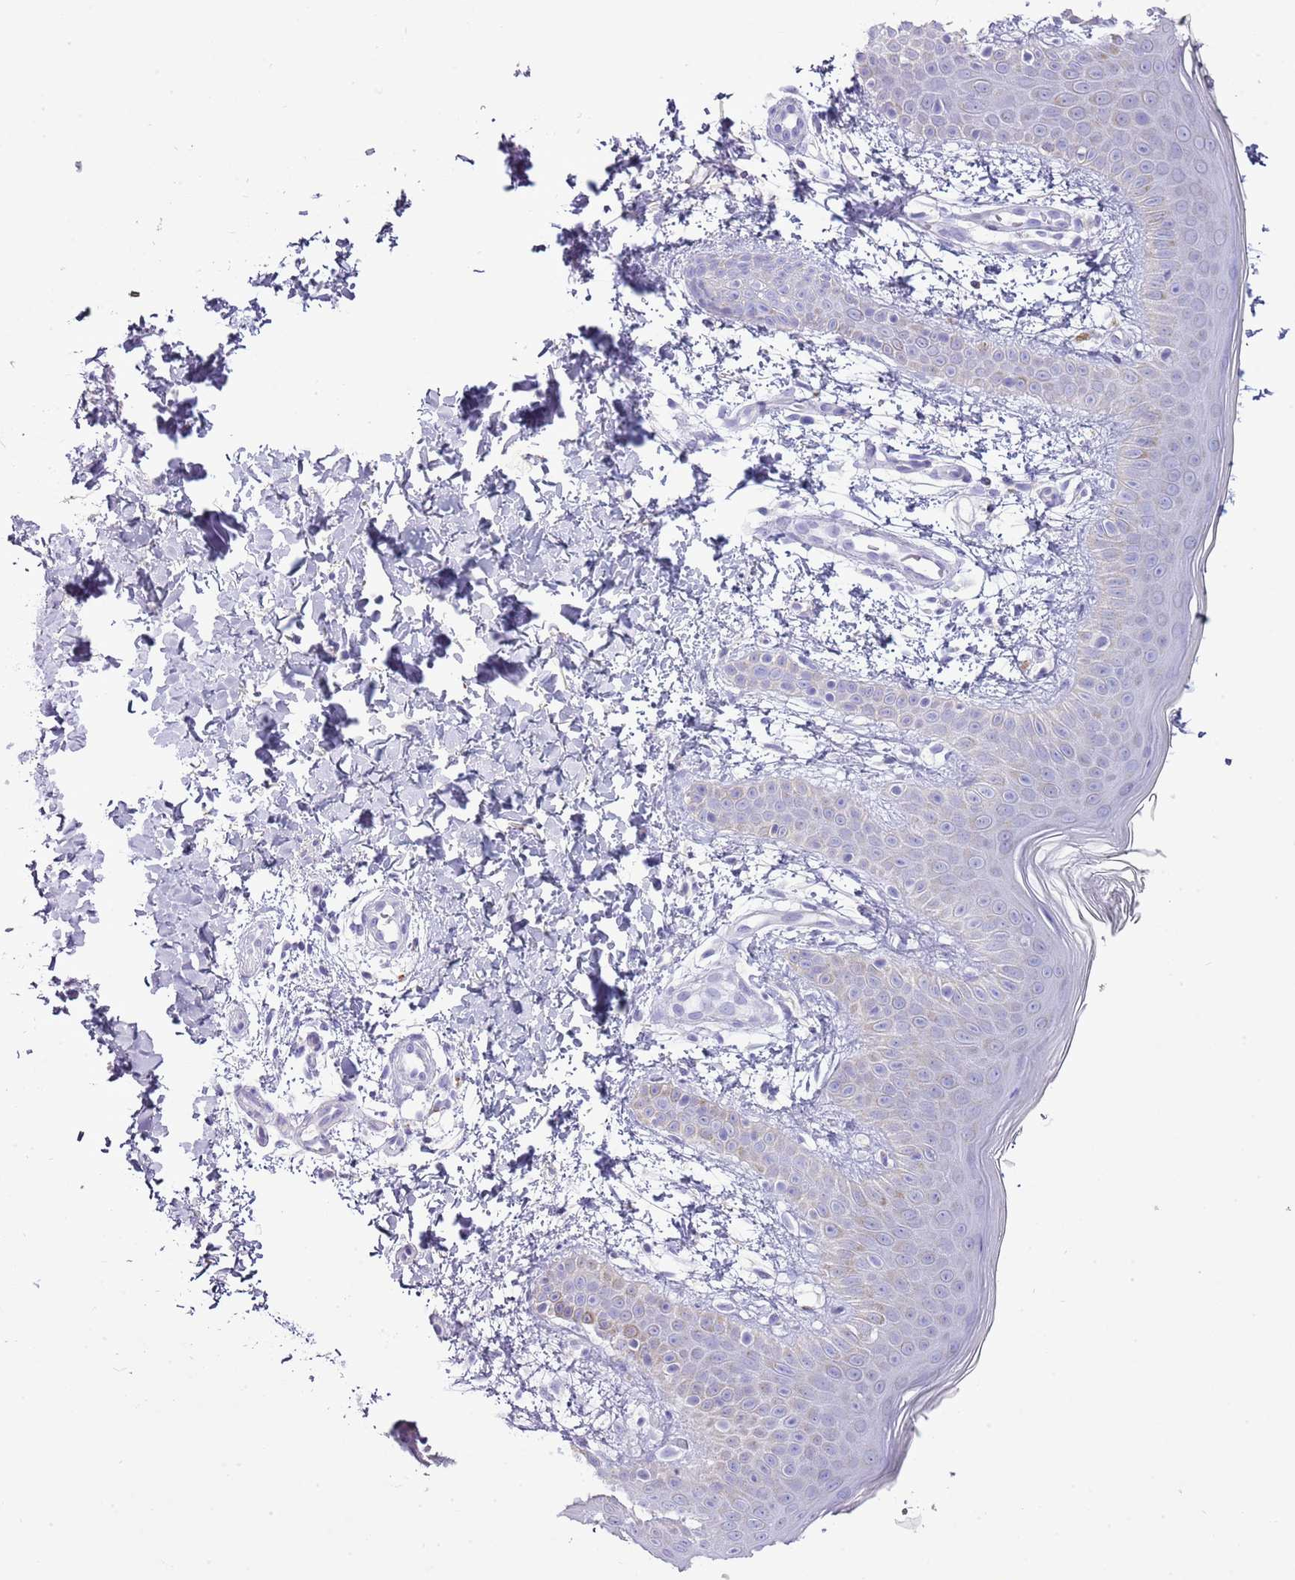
{"staining": {"intensity": "negative", "quantity": "none", "location": "none"}, "tissue": "skin", "cell_type": "Fibroblasts", "image_type": "normal", "snomed": [{"axis": "morphology", "description": "Normal tissue, NOS"}, {"axis": "topography", "description": "Skin"}], "caption": "Skin stained for a protein using immunohistochemistry (IHC) demonstrates no staining fibroblasts.", "gene": "SLC23A1", "patient": {"sex": "male", "age": 36}}